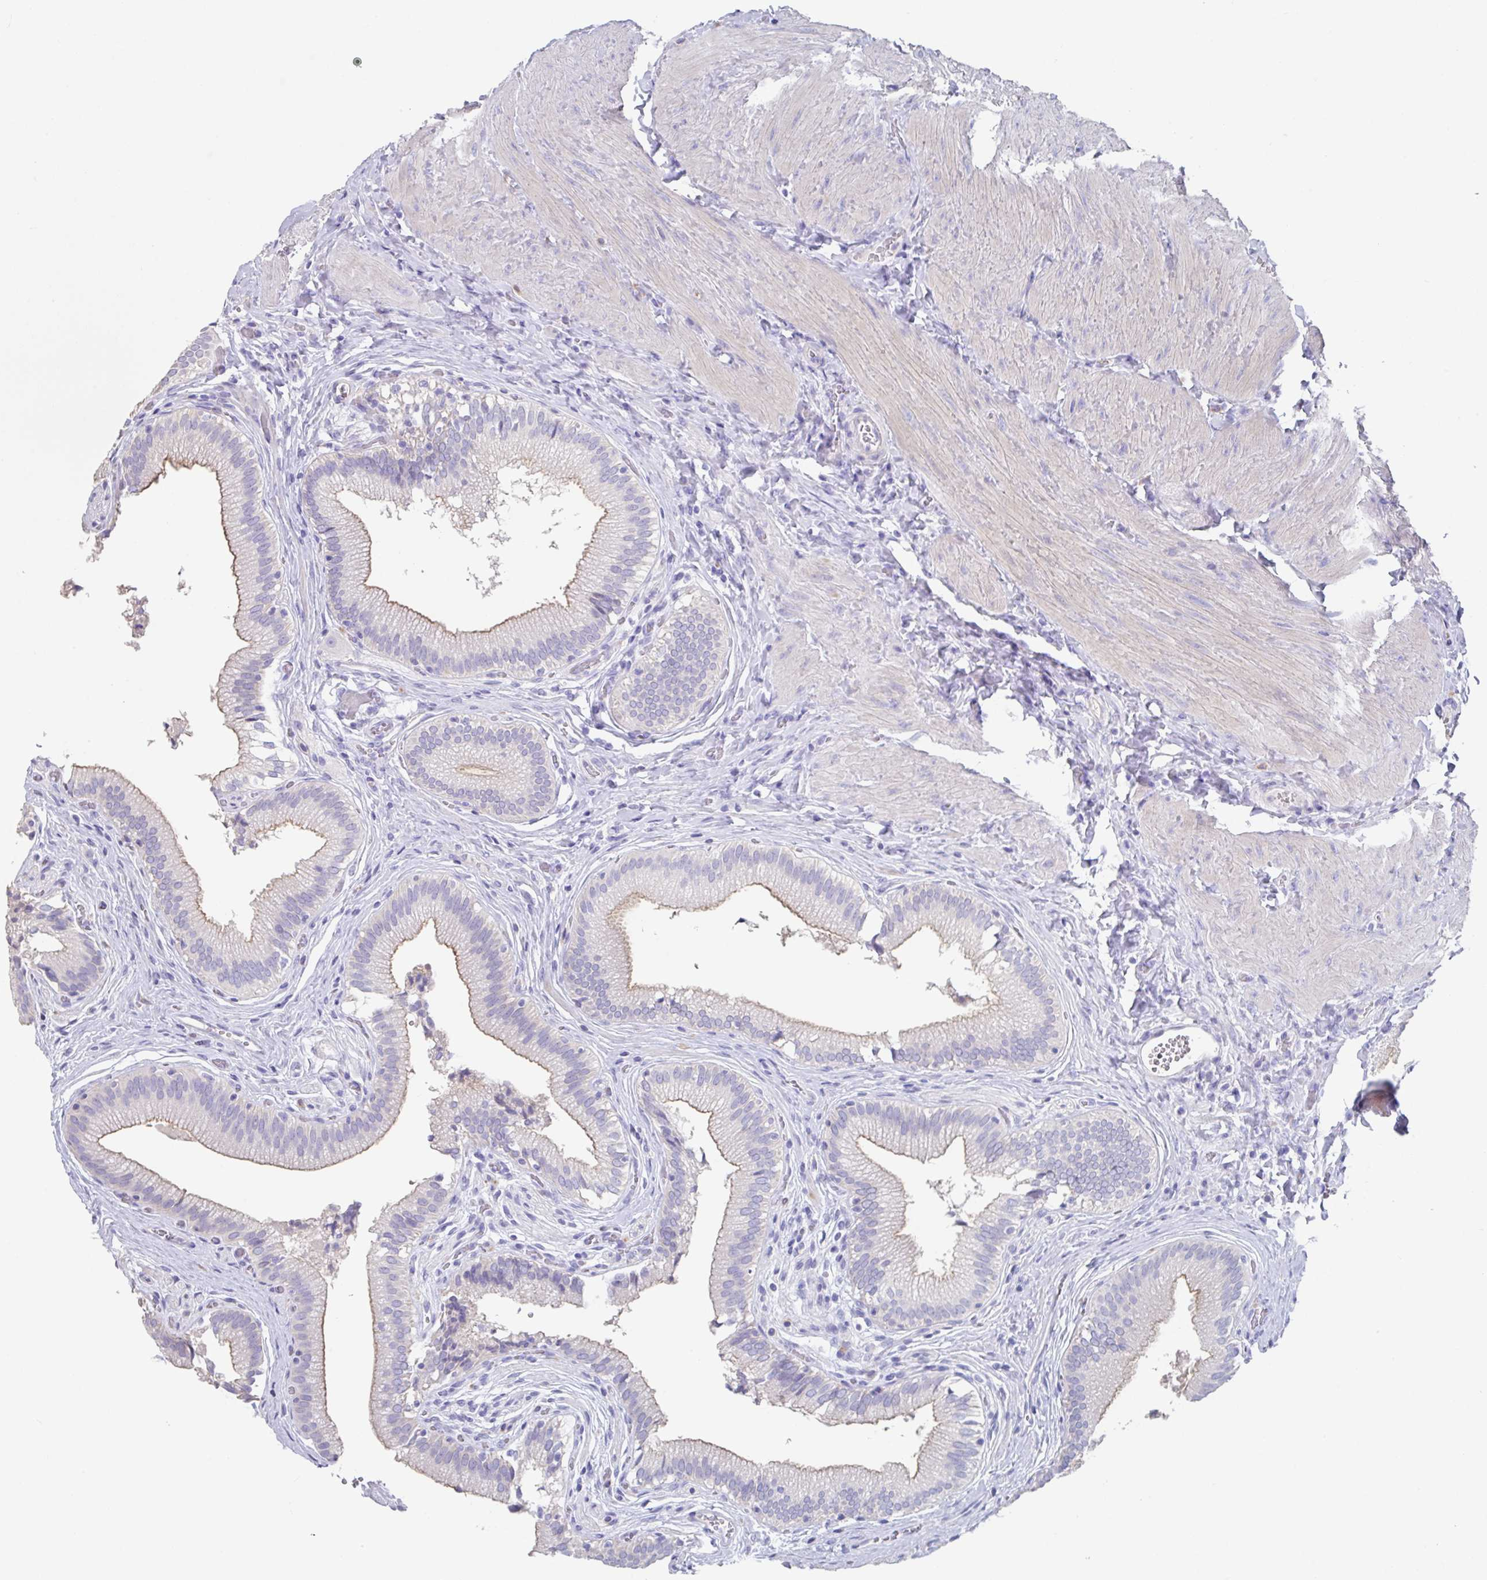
{"staining": {"intensity": "weak", "quantity": "25%-75%", "location": "cytoplasmic/membranous"}, "tissue": "gallbladder", "cell_type": "Glandular cells", "image_type": "normal", "snomed": [{"axis": "morphology", "description": "Normal tissue, NOS"}, {"axis": "topography", "description": "Gallbladder"}, {"axis": "topography", "description": "Peripheral nerve tissue"}], "caption": "Gallbladder stained with immunohistochemistry (IHC) shows weak cytoplasmic/membranous staining in about 25%-75% of glandular cells. (Brightfield microscopy of DAB IHC at high magnification).", "gene": "SLC44A4", "patient": {"sex": "male", "age": 17}}